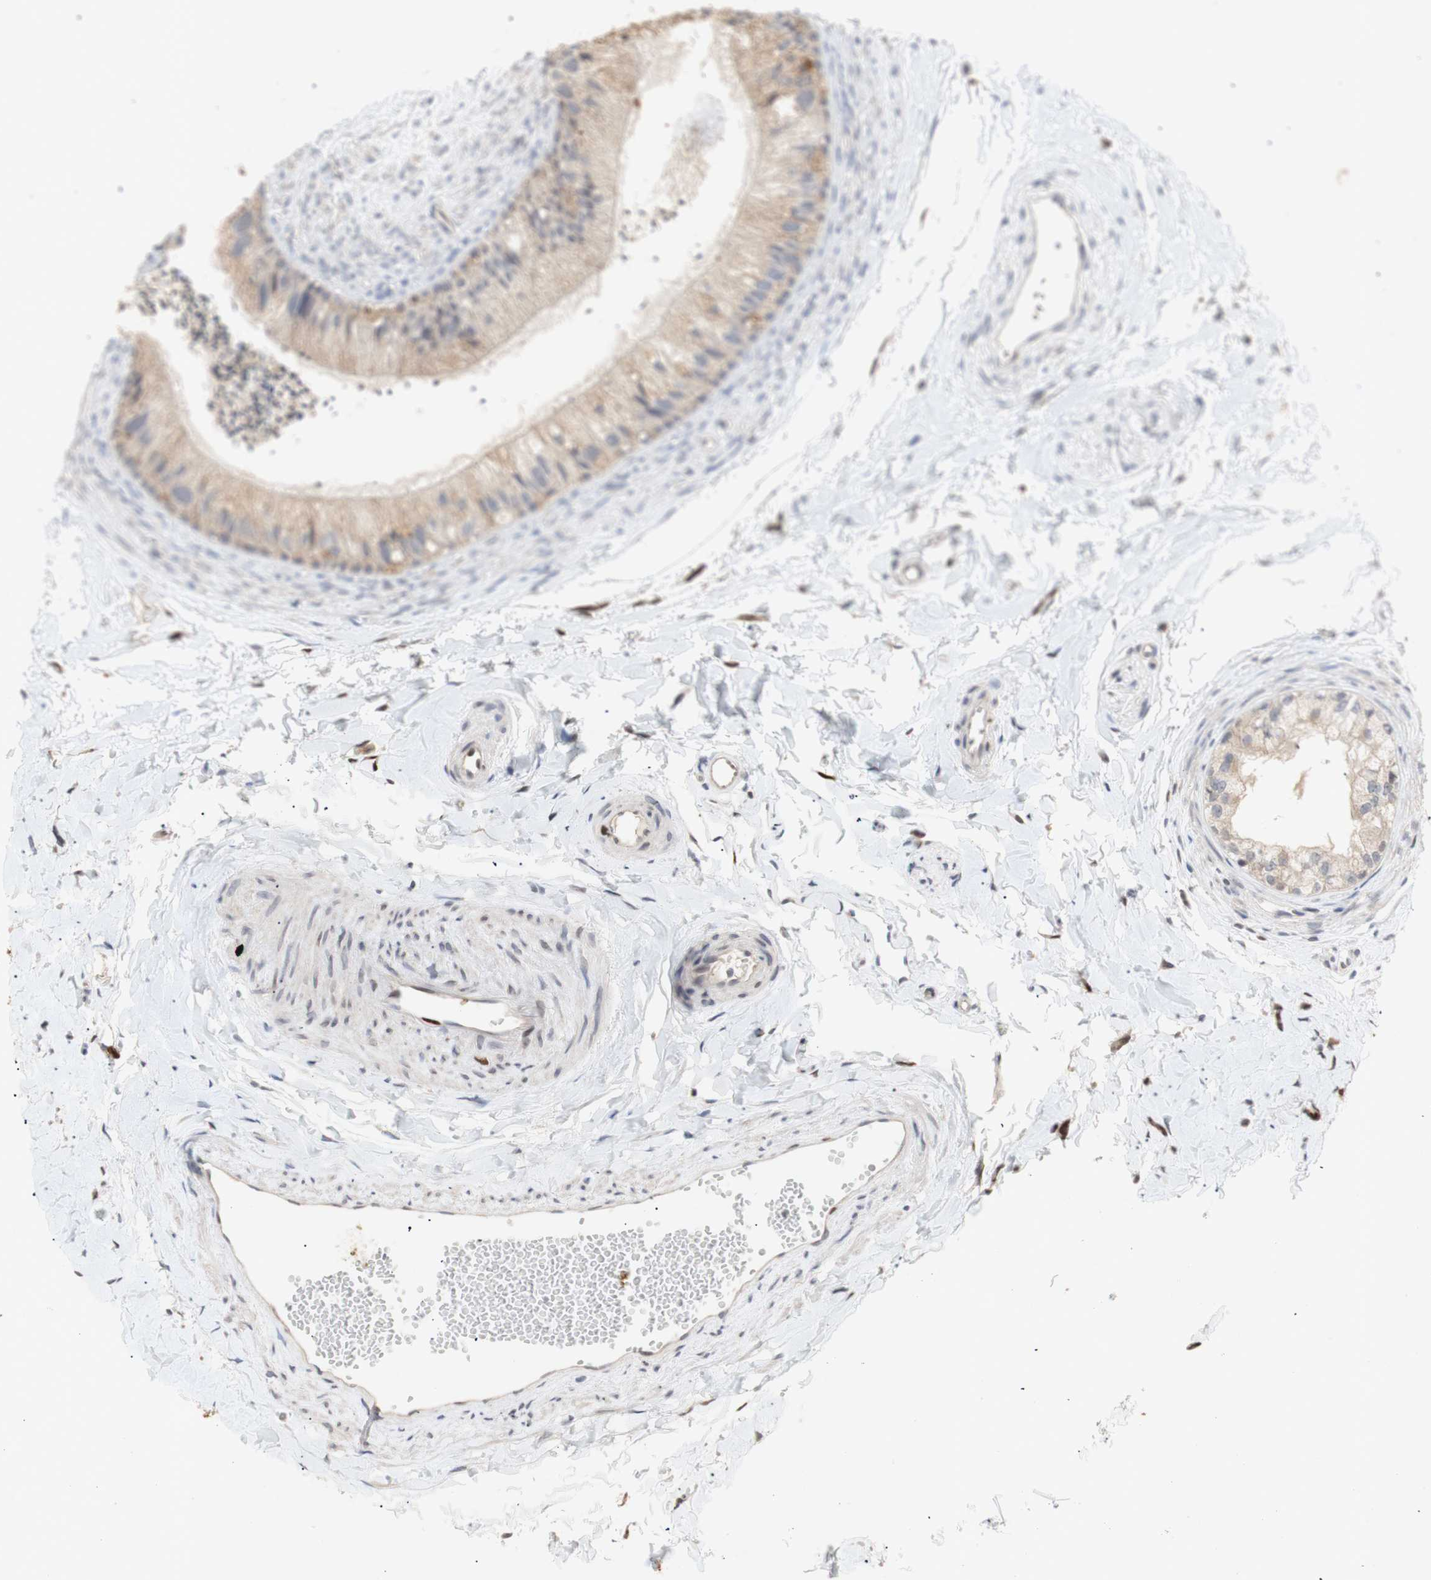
{"staining": {"intensity": "weak", "quantity": ">75%", "location": "cytoplasmic/membranous"}, "tissue": "epididymis", "cell_type": "Glandular cells", "image_type": "normal", "snomed": [{"axis": "morphology", "description": "Normal tissue, NOS"}, {"axis": "topography", "description": "Epididymis"}], "caption": "DAB immunohistochemical staining of unremarkable human epididymis displays weak cytoplasmic/membranous protein positivity in approximately >75% of glandular cells. The staining was performed using DAB, with brown indicating positive protein expression. Nuclei are stained blue with hematoxylin.", "gene": "FOSB", "patient": {"sex": "male", "age": 56}}